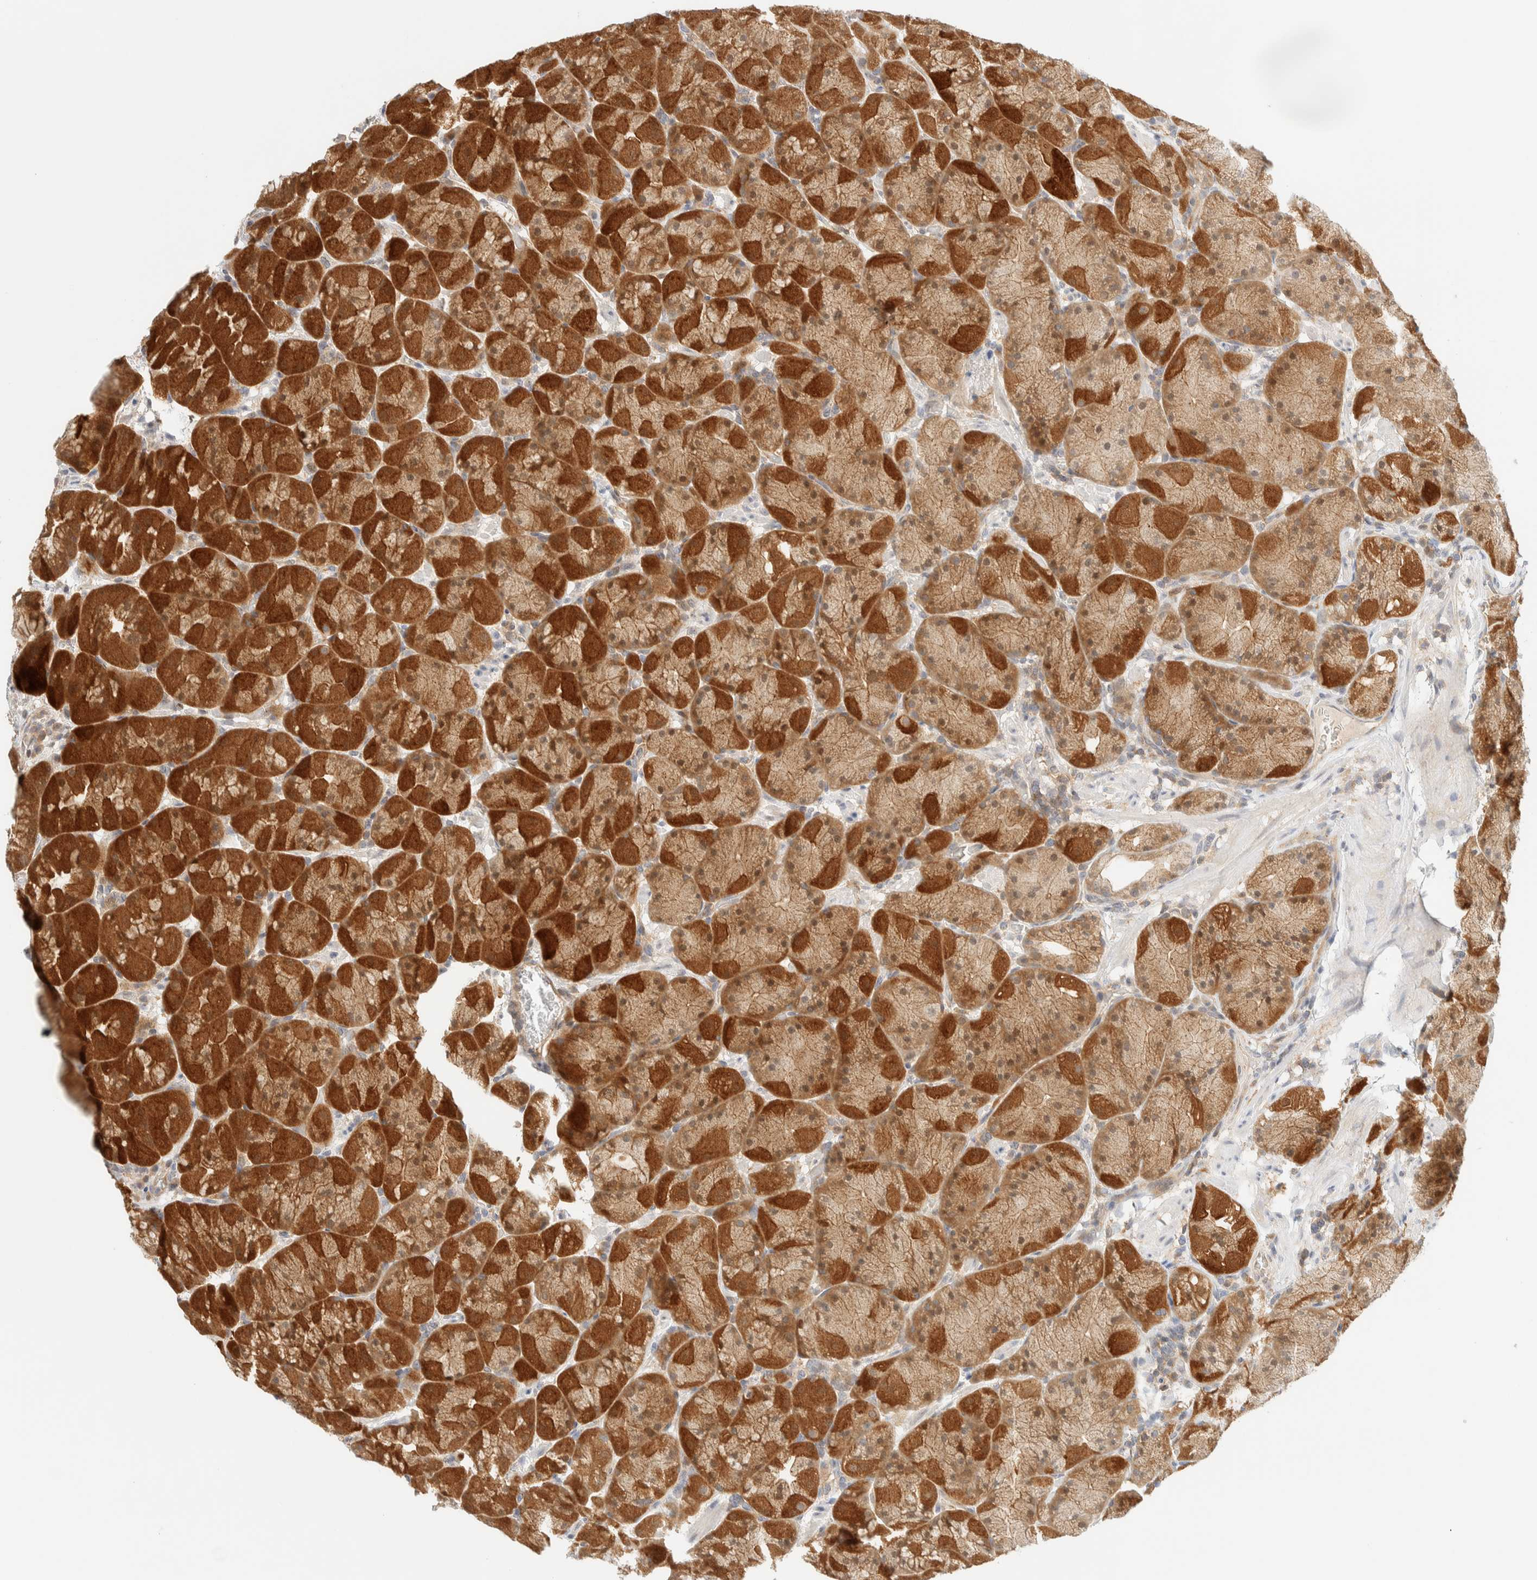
{"staining": {"intensity": "strong", "quantity": ">75%", "location": "cytoplasmic/membranous"}, "tissue": "stomach", "cell_type": "Glandular cells", "image_type": "normal", "snomed": [{"axis": "morphology", "description": "Normal tissue, NOS"}, {"axis": "topography", "description": "Stomach, upper"}, {"axis": "topography", "description": "Stomach"}], "caption": "Glandular cells display high levels of strong cytoplasmic/membranous staining in about >75% of cells in benign stomach.", "gene": "PCYT2", "patient": {"sex": "male", "age": 48}}